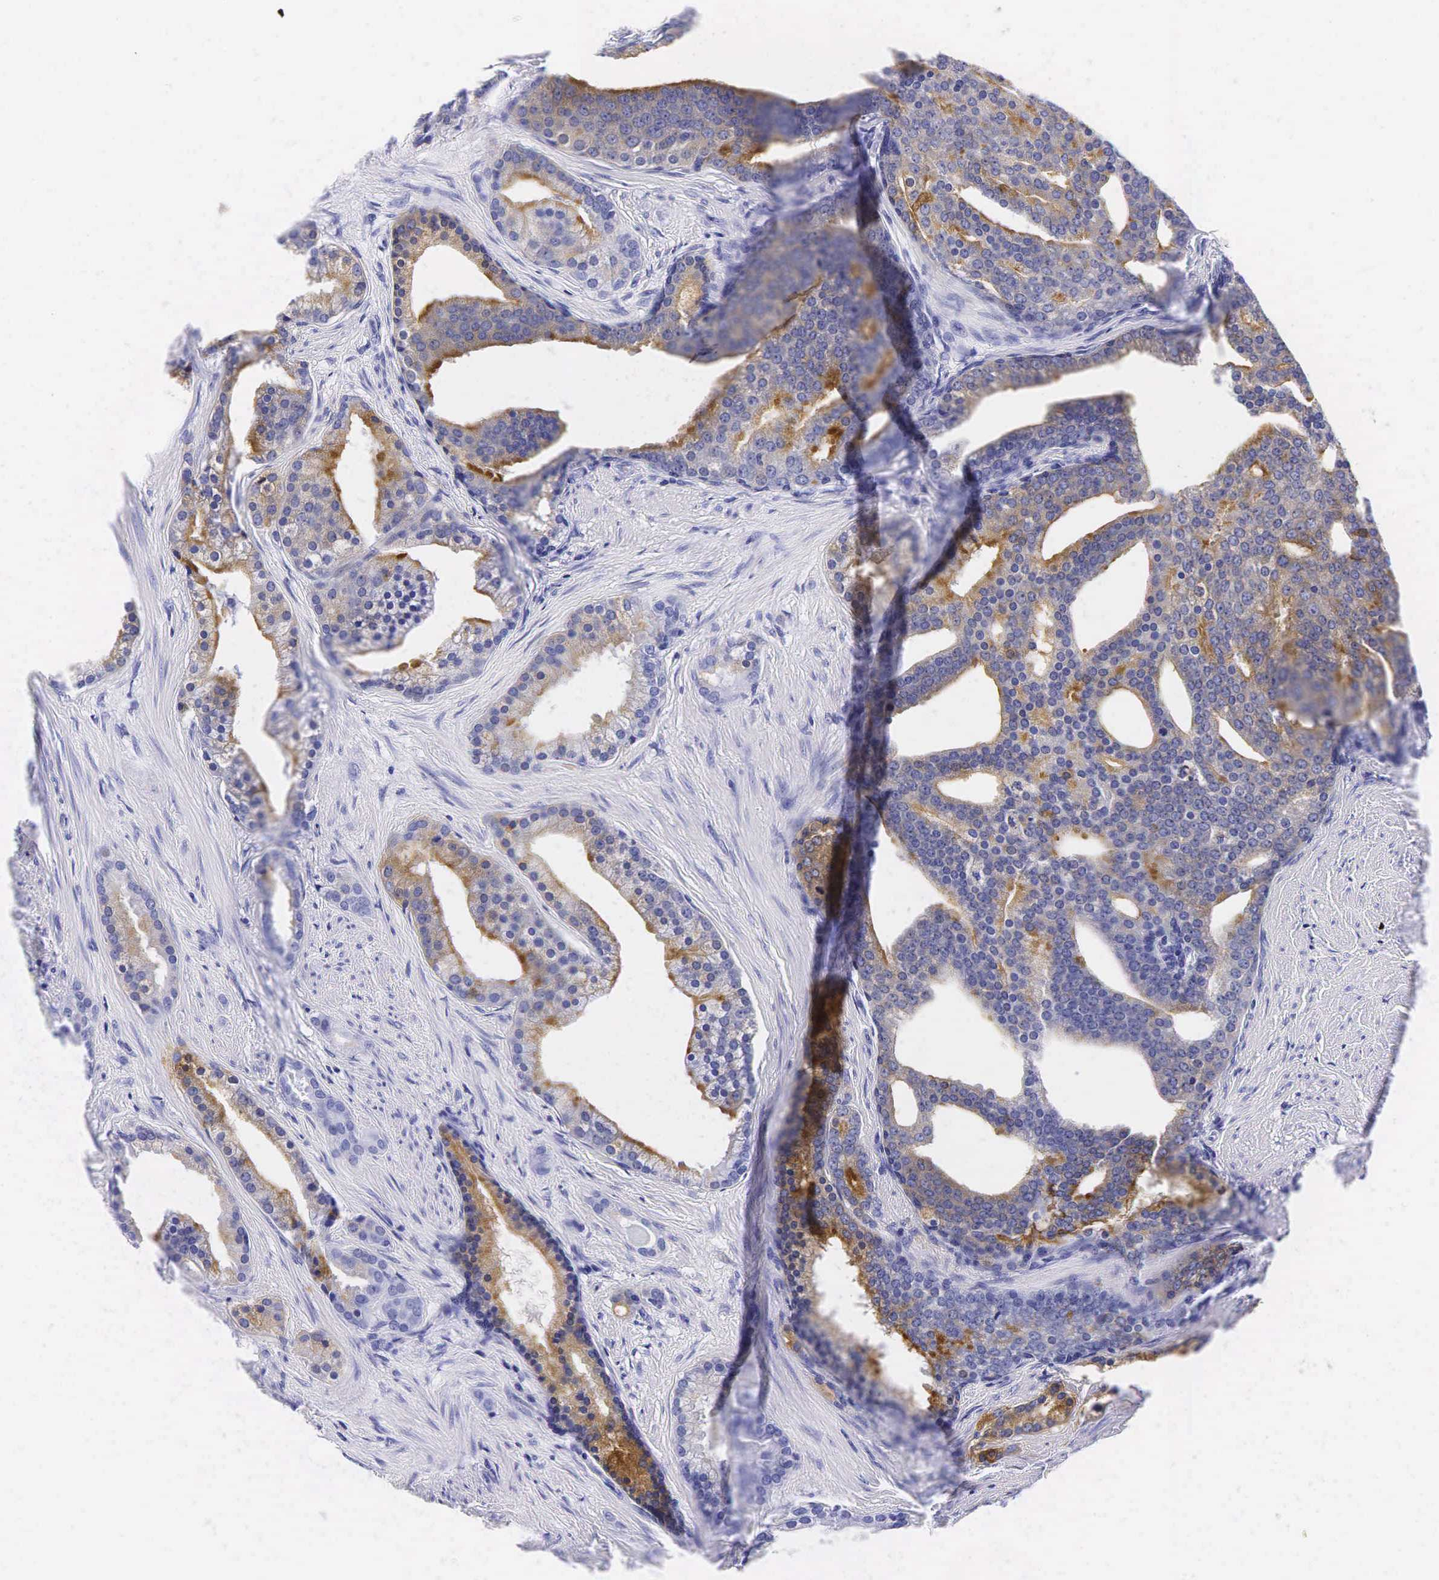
{"staining": {"intensity": "moderate", "quantity": ">75%", "location": "cytoplasmic/membranous"}, "tissue": "prostate cancer", "cell_type": "Tumor cells", "image_type": "cancer", "snomed": [{"axis": "morphology", "description": "Adenocarcinoma, Low grade"}, {"axis": "topography", "description": "Prostate"}], "caption": "Moderate cytoplasmic/membranous staining is seen in about >75% of tumor cells in prostate low-grade adenocarcinoma.", "gene": "KLK3", "patient": {"sex": "male", "age": 71}}